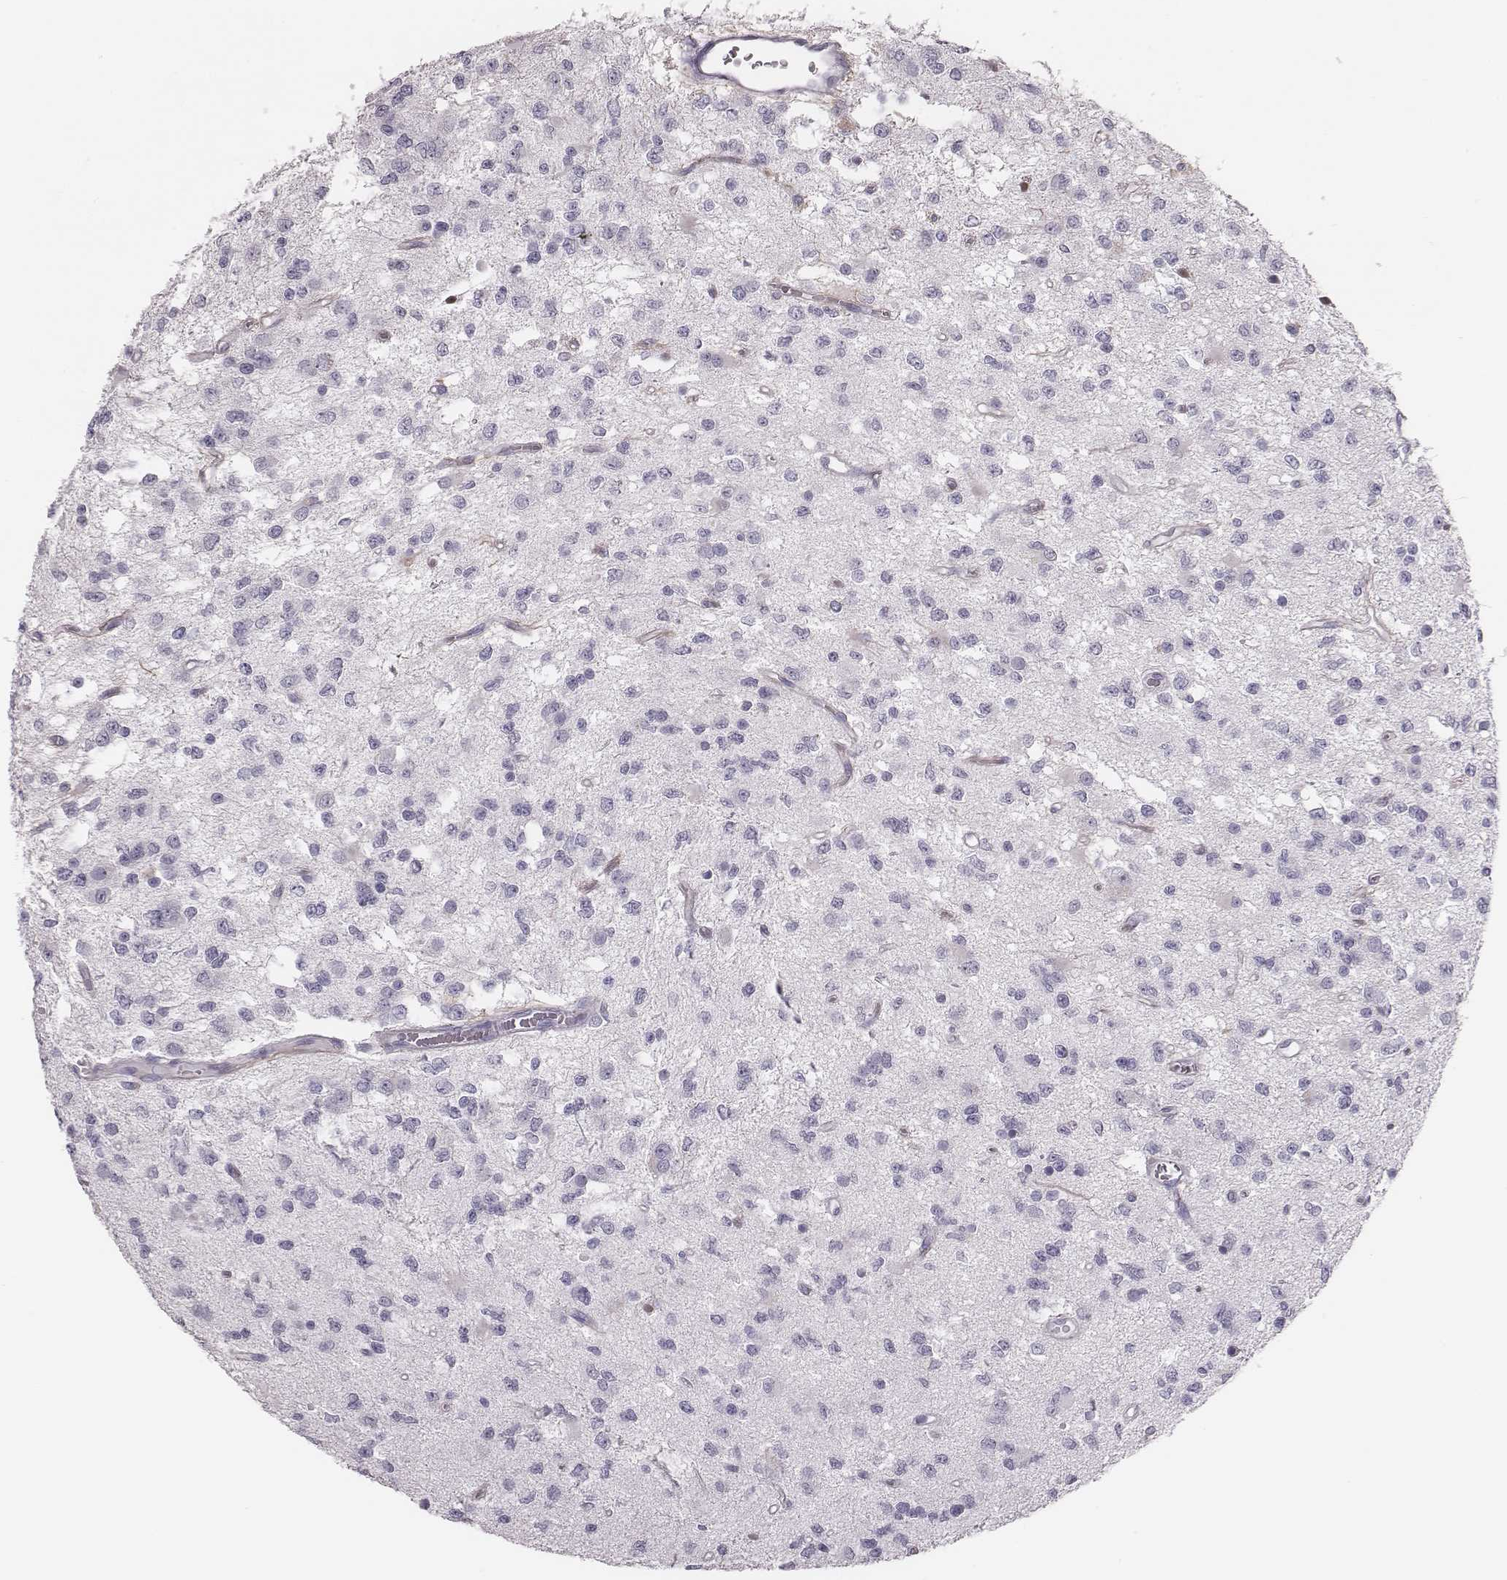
{"staining": {"intensity": "negative", "quantity": "none", "location": "none"}, "tissue": "glioma", "cell_type": "Tumor cells", "image_type": "cancer", "snomed": [{"axis": "morphology", "description": "Glioma, malignant, Low grade"}, {"axis": "topography", "description": "Brain"}], "caption": "Glioma was stained to show a protein in brown. There is no significant positivity in tumor cells.", "gene": "ZNF365", "patient": {"sex": "female", "age": 45}}